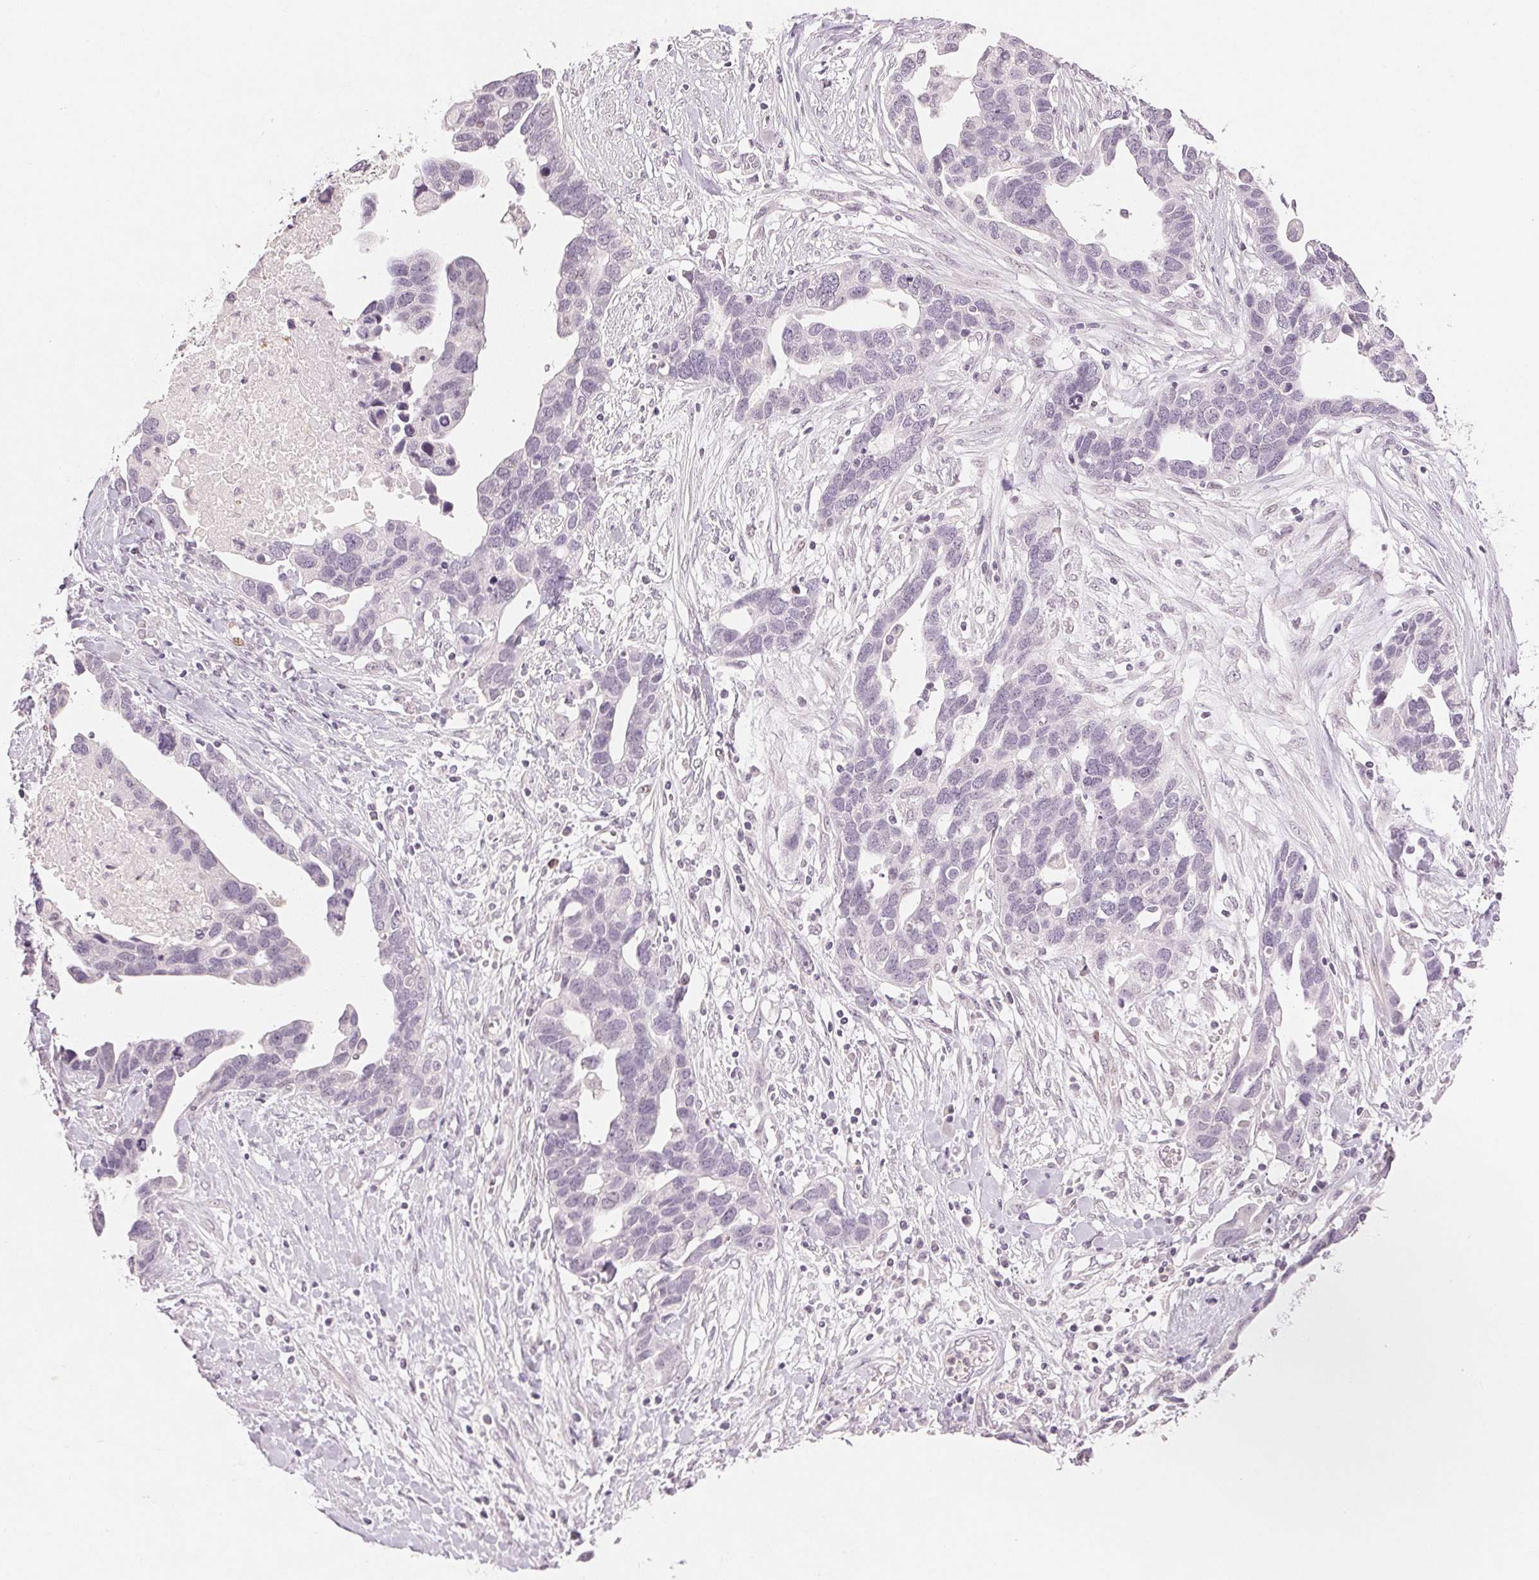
{"staining": {"intensity": "negative", "quantity": "none", "location": "none"}, "tissue": "ovarian cancer", "cell_type": "Tumor cells", "image_type": "cancer", "snomed": [{"axis": "morphology", "description": "Cystadenocarcinoma, serous, NOS"}, {"axis": "topography", "description": "Ovary"}], "caption": "Tumor cells are negative for protein expression in human ovarian serous cystadenocarcinoma.", "gene": "SMTN", "patient": {"sex": "female", "age": 54}}